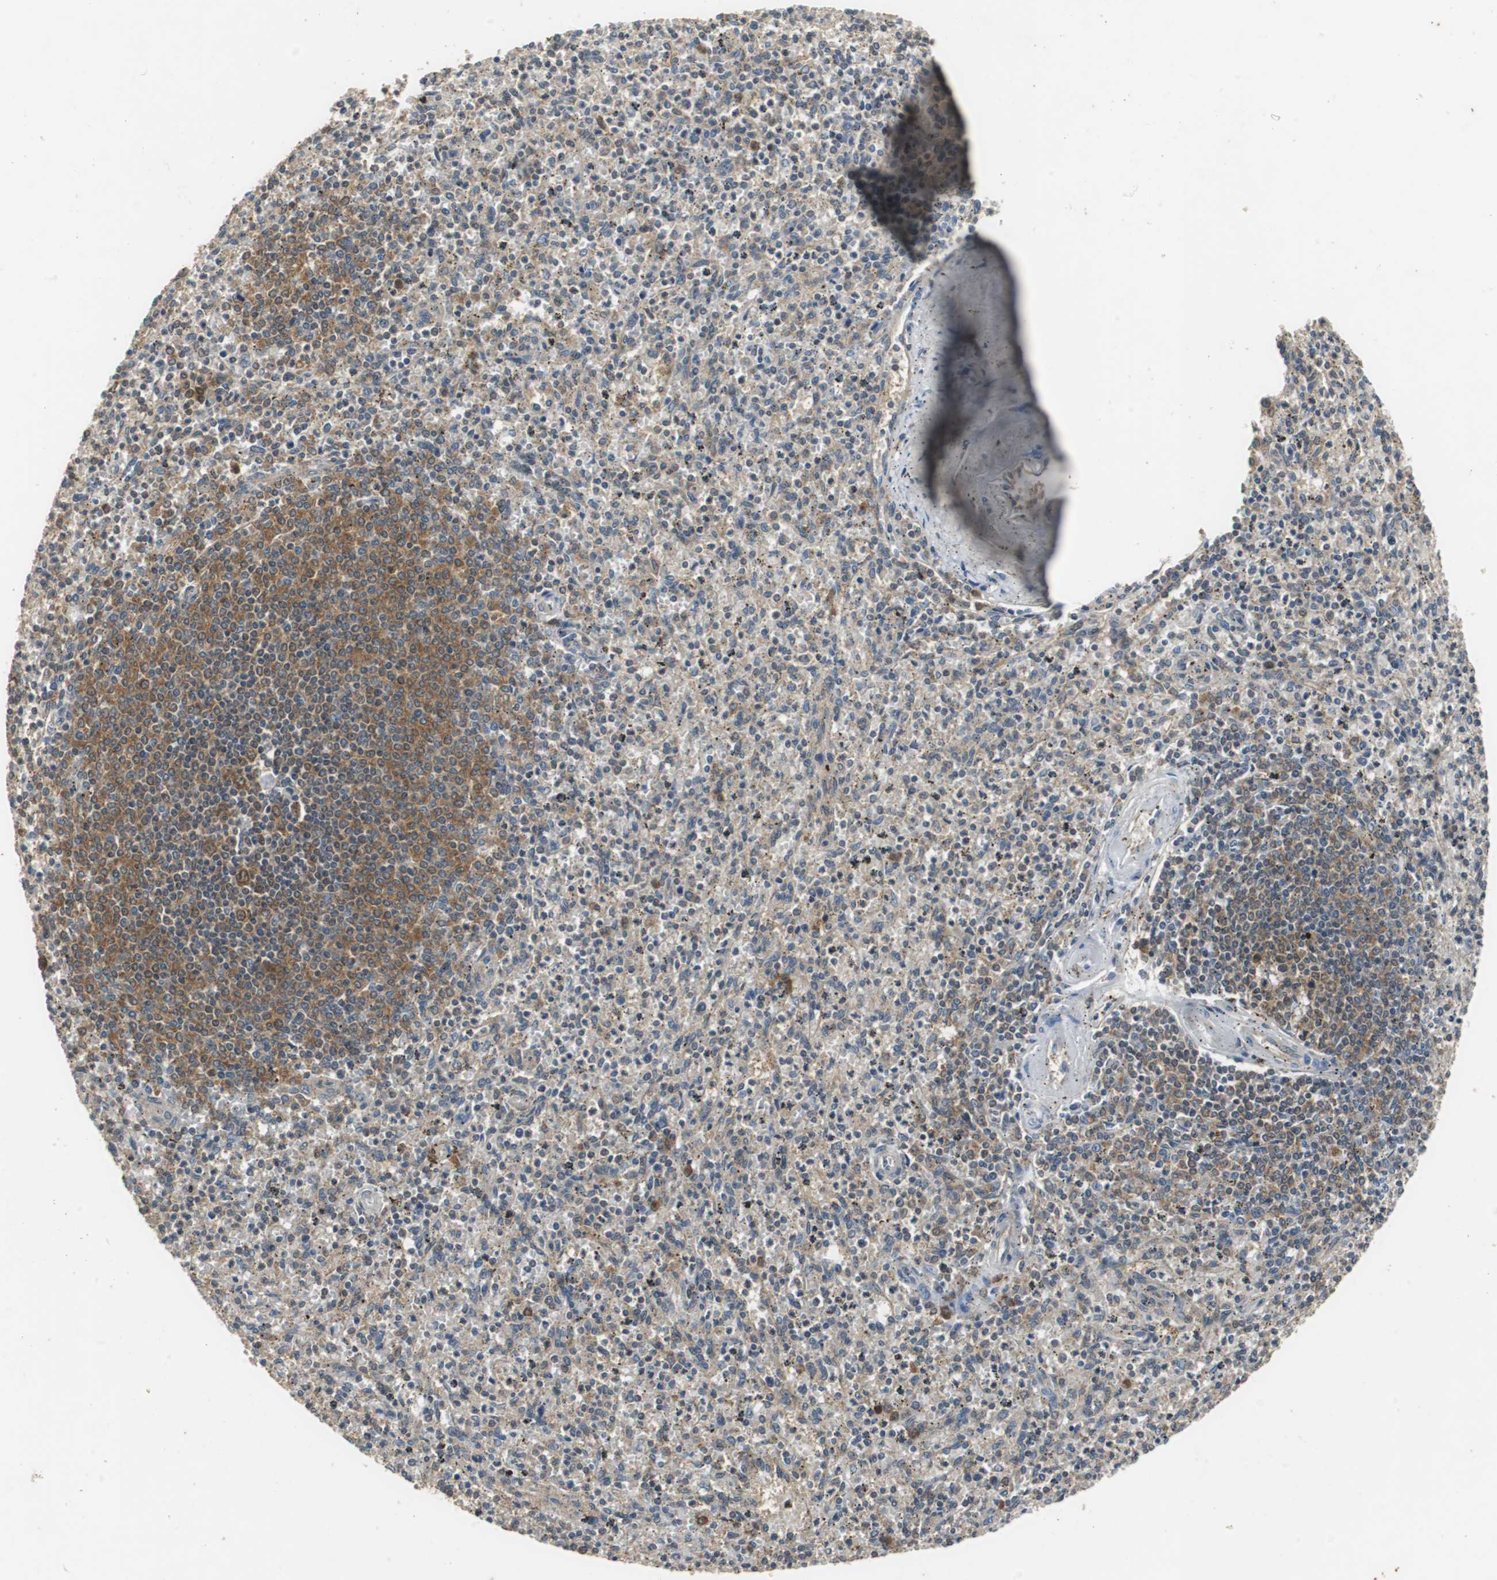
{"staining": {"intensity": "weak", "quantity": "25%-75%", "location": "cytoplasmic/membranous"}, "tissue": "spleen", "cell_type": "Cells in red pulp", "image_type": "normal", "snomed": [{"axis": "morphology", "description": "Normal tissue, NOS"}, {"axis": "topography", "description": "Spleen"}], "caption": "Immunohistochemistry of unremarkable spleen exhibits low levels of weak cytoplasmic/membranous staining in about 25%-75% of cells in red pulp. (Brightfield microscopy of DAB IHC at high magnification).", "gene": "VBP1", "patient": {"sex": "male", "age": 72}}